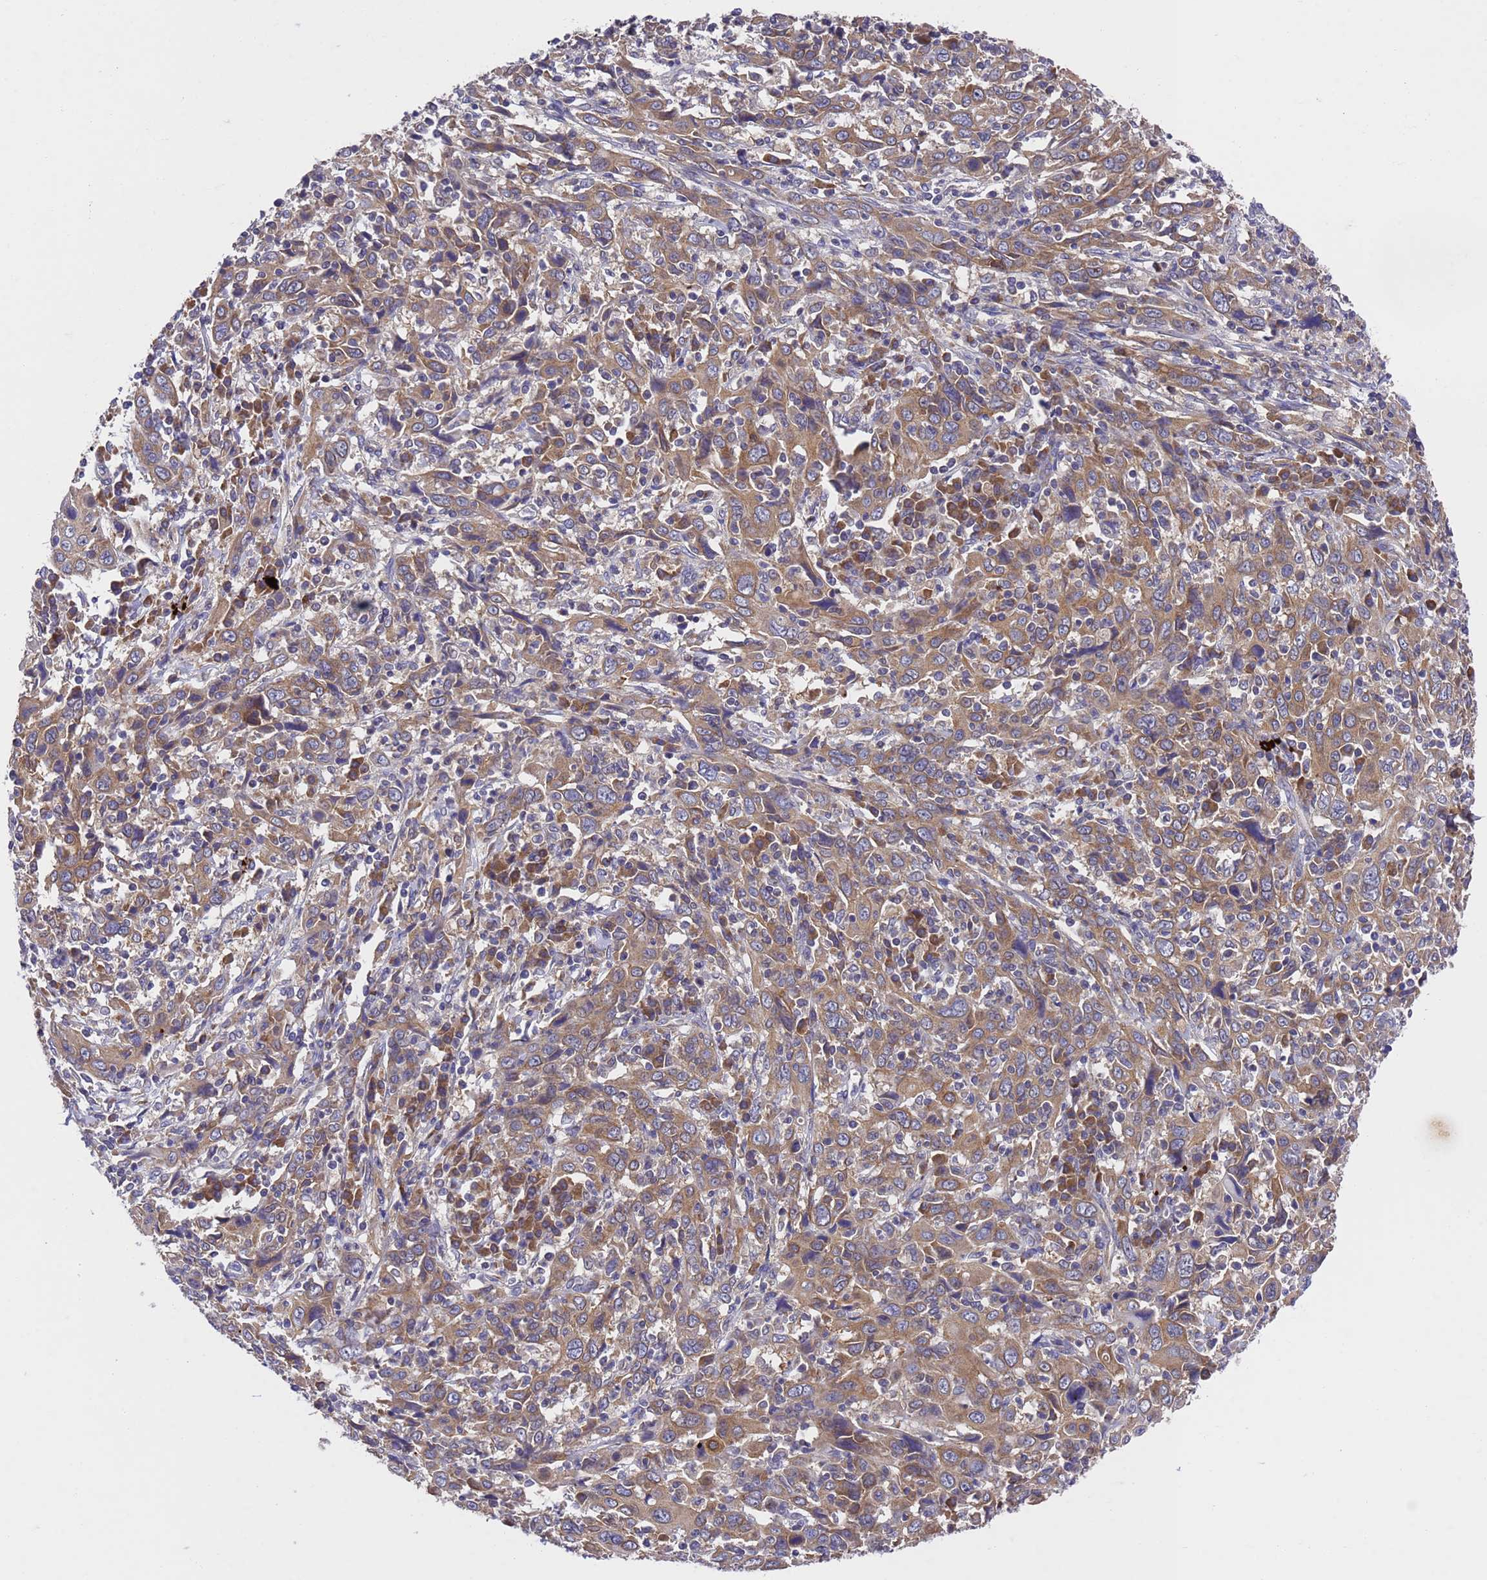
{"staining": {"intensity": "moderate", "quantity": ">75%", "location": "cytoplasmic/membranous"}, "tissue": "cervical cancer", "cell_type": "Tumor cells", "image_type": "cancer", "snomed": [{"axis": "morphology", "description": "Squamous cell carcinoma, NOS"}, {"axis": "topography", "description": "Cervix"}], "caption": "Cervical cancer (squamous cell carcinoma) tissue shows moderate cytoplasmic/membranous expression in approximately >75% of tumor cells, visualized by immunohistochemistry.", "gene": "DCAF12L2", "patient": {"sex": "female", "age": 46}}